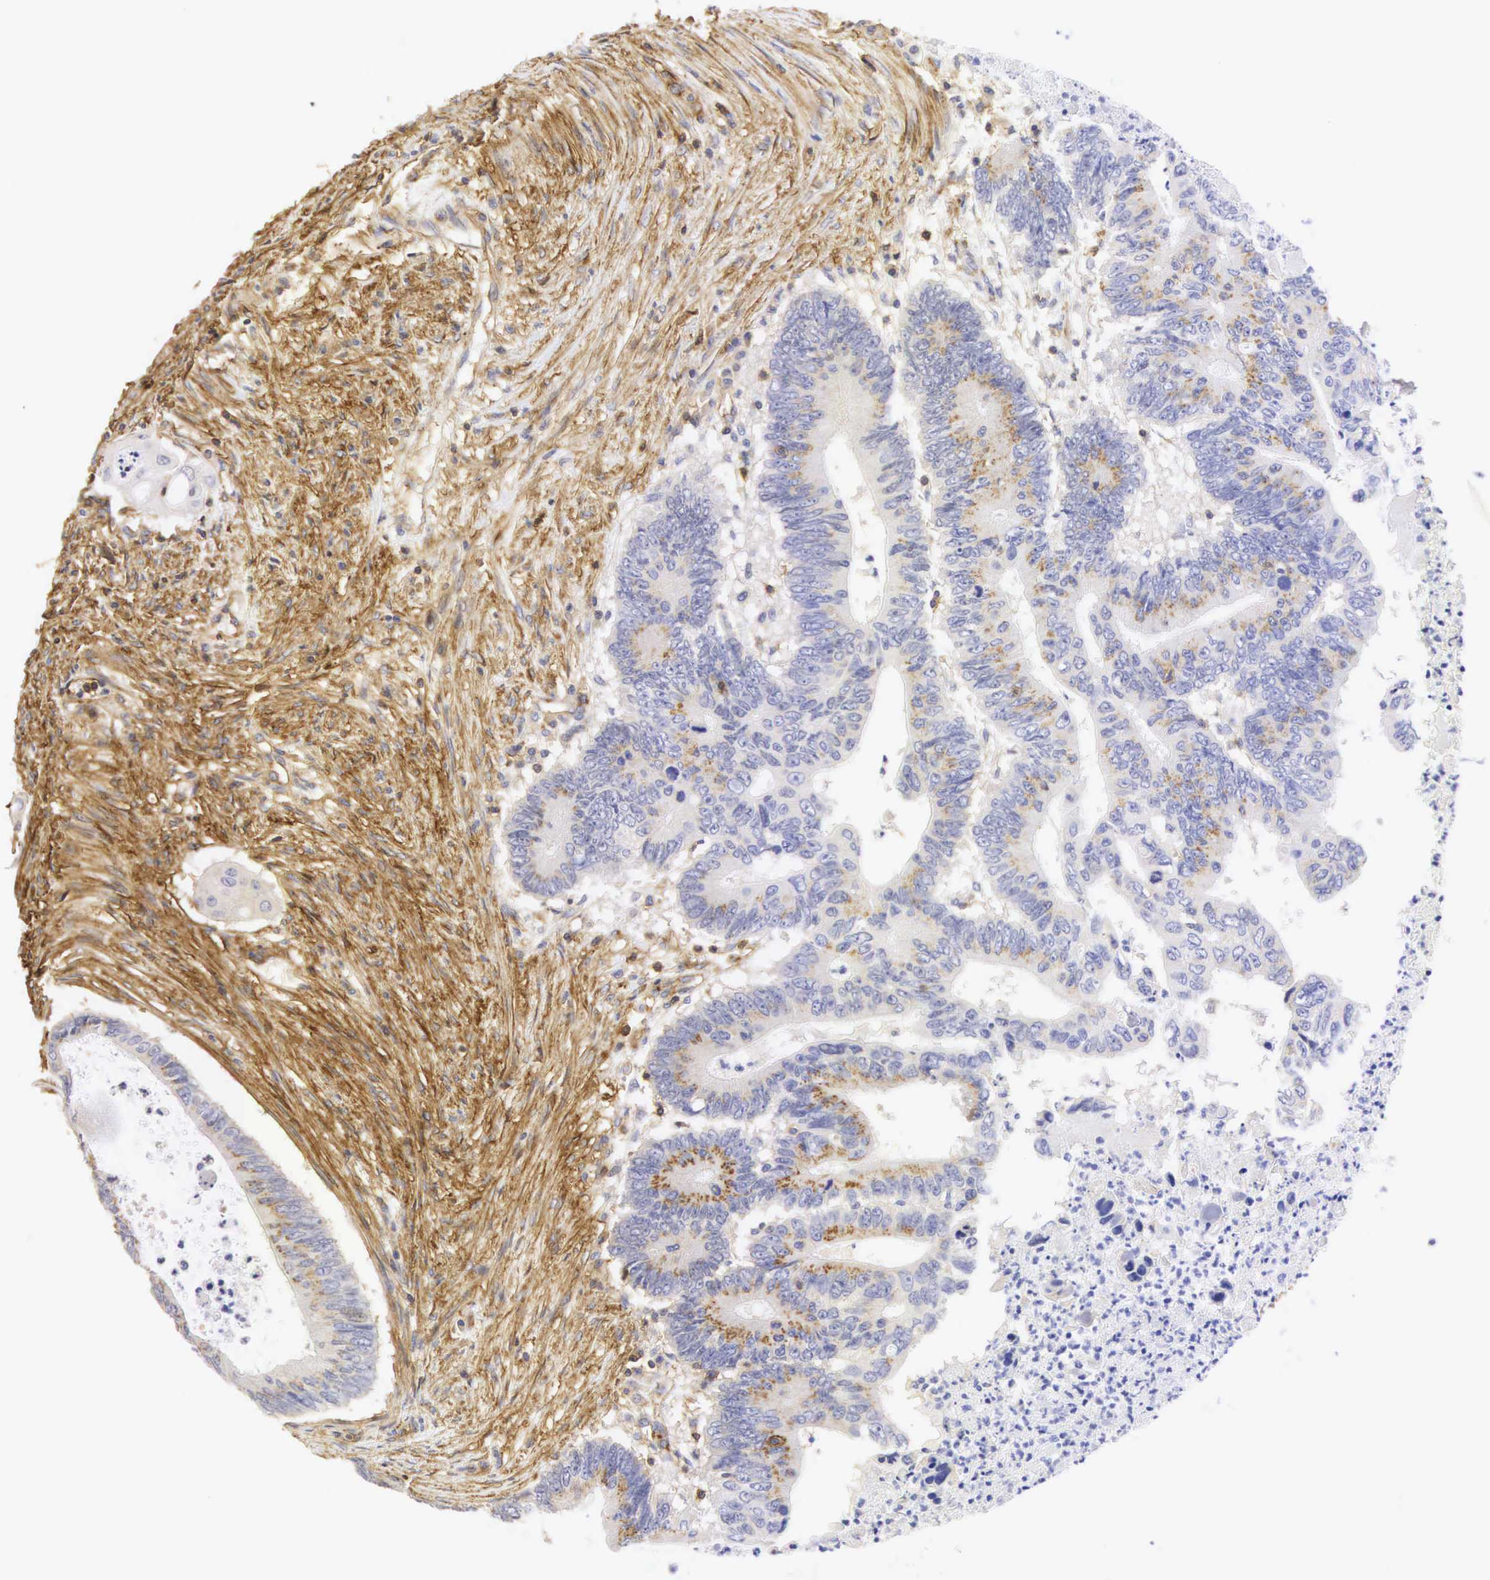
{"staining": {"intensity": "moderate", "quantity": "25%-75%", "location": "cytoplasmic/membranous"}, "tissue": "colorectal cancer", "cell_type": "Tumor cells", "image_type": "cancer", "snomed": [{"axis": "morphology", "description": "Adenocarcinoma, NOS"}, {"axis": "topography", "description": "Colon"}], "caption": "Moderate cytoplasmic/membranous expression for a protein is identified in approximately 25%-75% of tumor cells of colorectal adenocarcinoma using IHC.", "gene": "CD99", "patient": {"sex": "male", "age": 65}}